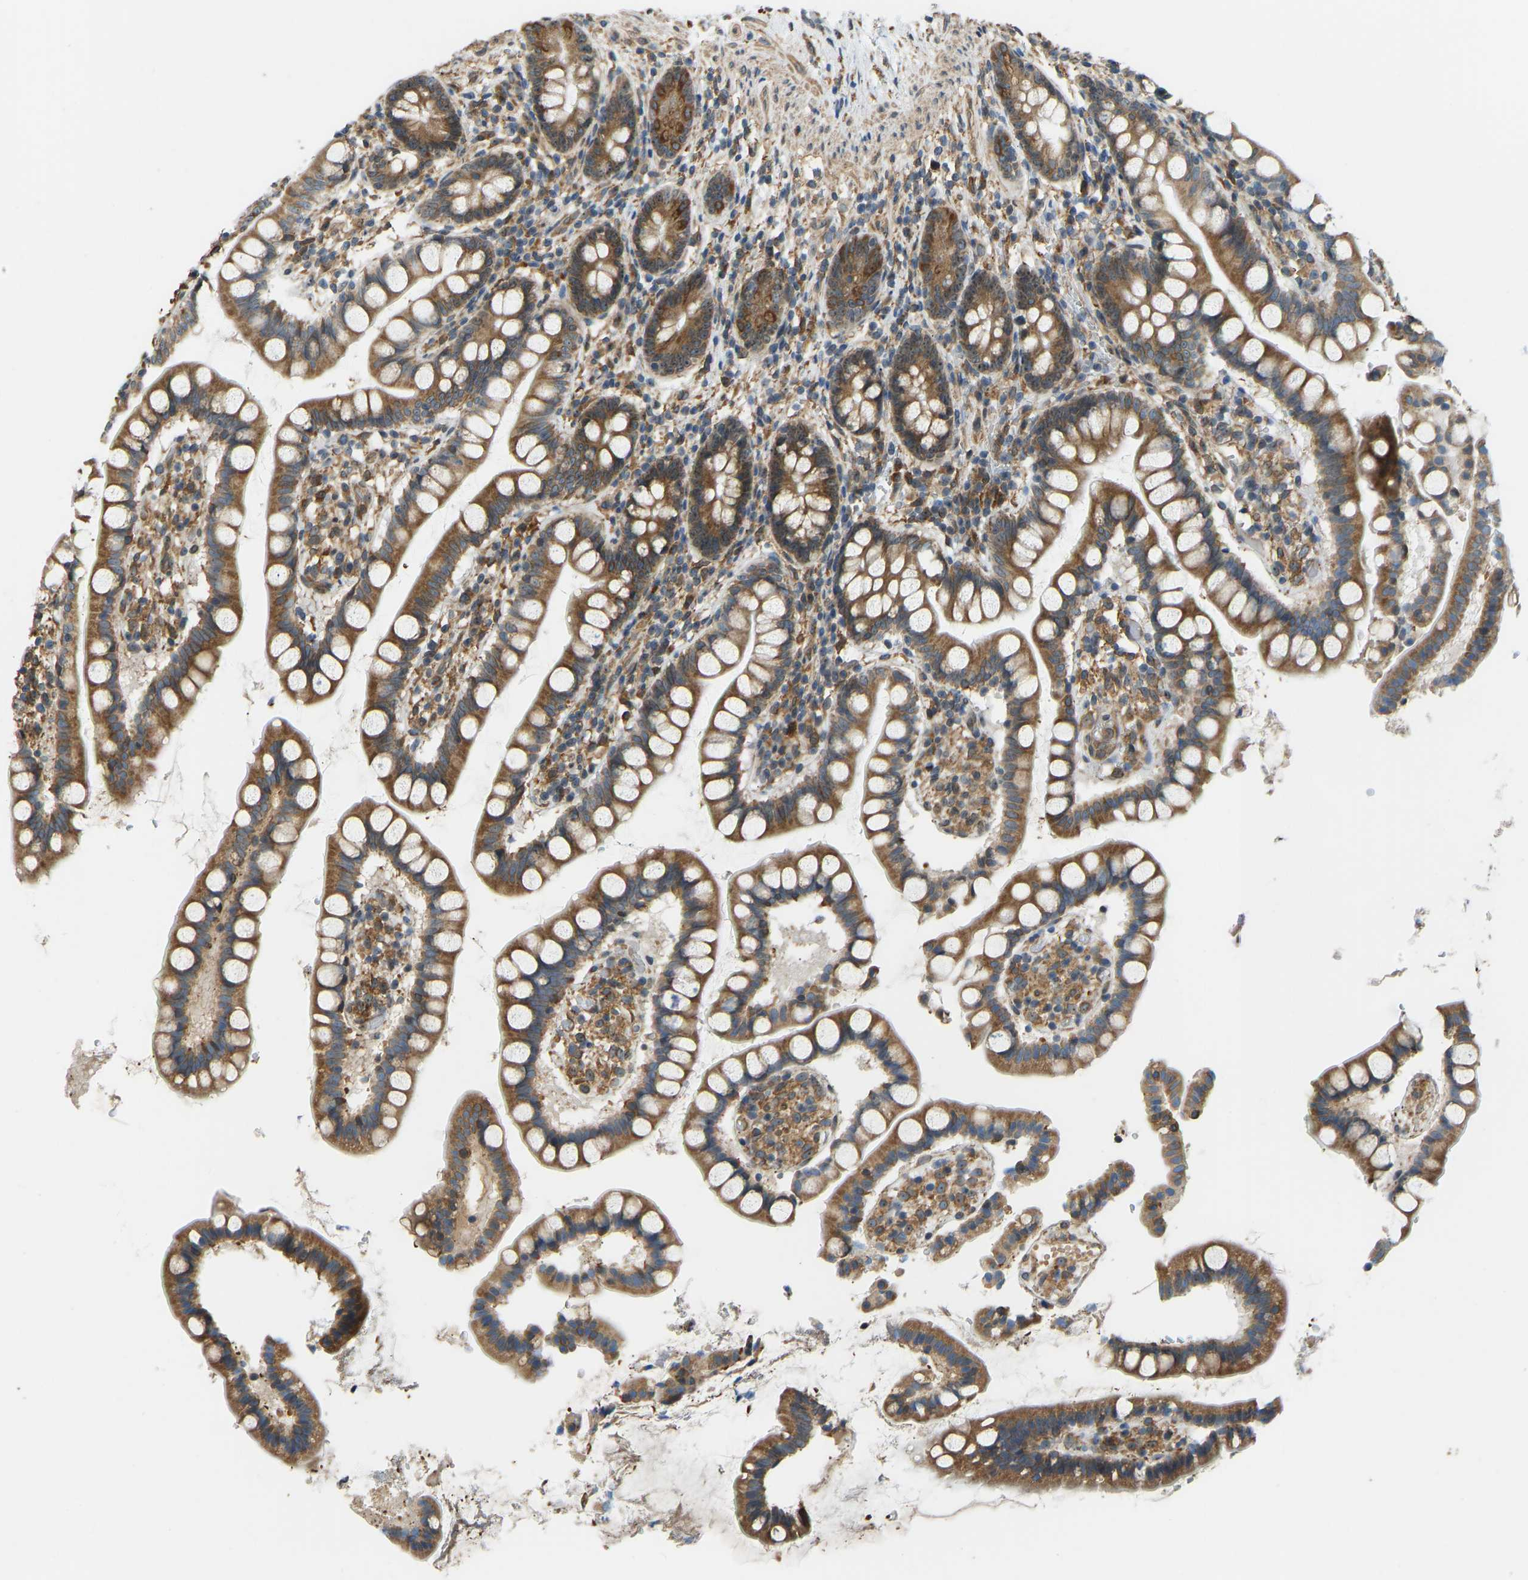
{"staining": {"intensity": "moderate", "quantity": ">75%", "location": "cytoplasmic/membranous"}, "tissue": "small intestine", "cell_type": "Glandular cells", "image_type": "normal", "snomed": [{"axis": "morphology", "description": "Normal tissue, NOS"}, {"axis": "topography", "description": "Small intestine"}], "caption": "Immunohistochemistry staining of benign small intestine, which reveals medium levels of moderate cytoplasmic/membranous expression in about >75% of glandular cells indicating moderate cytoplasmic/membranous protein staining. The staining was performed using DAB (brown) for protein detection and nuclei were counterstained in hematoxylin (blue).", "gene": "OS9", "patient": {"sex": "female", "age": 84}}